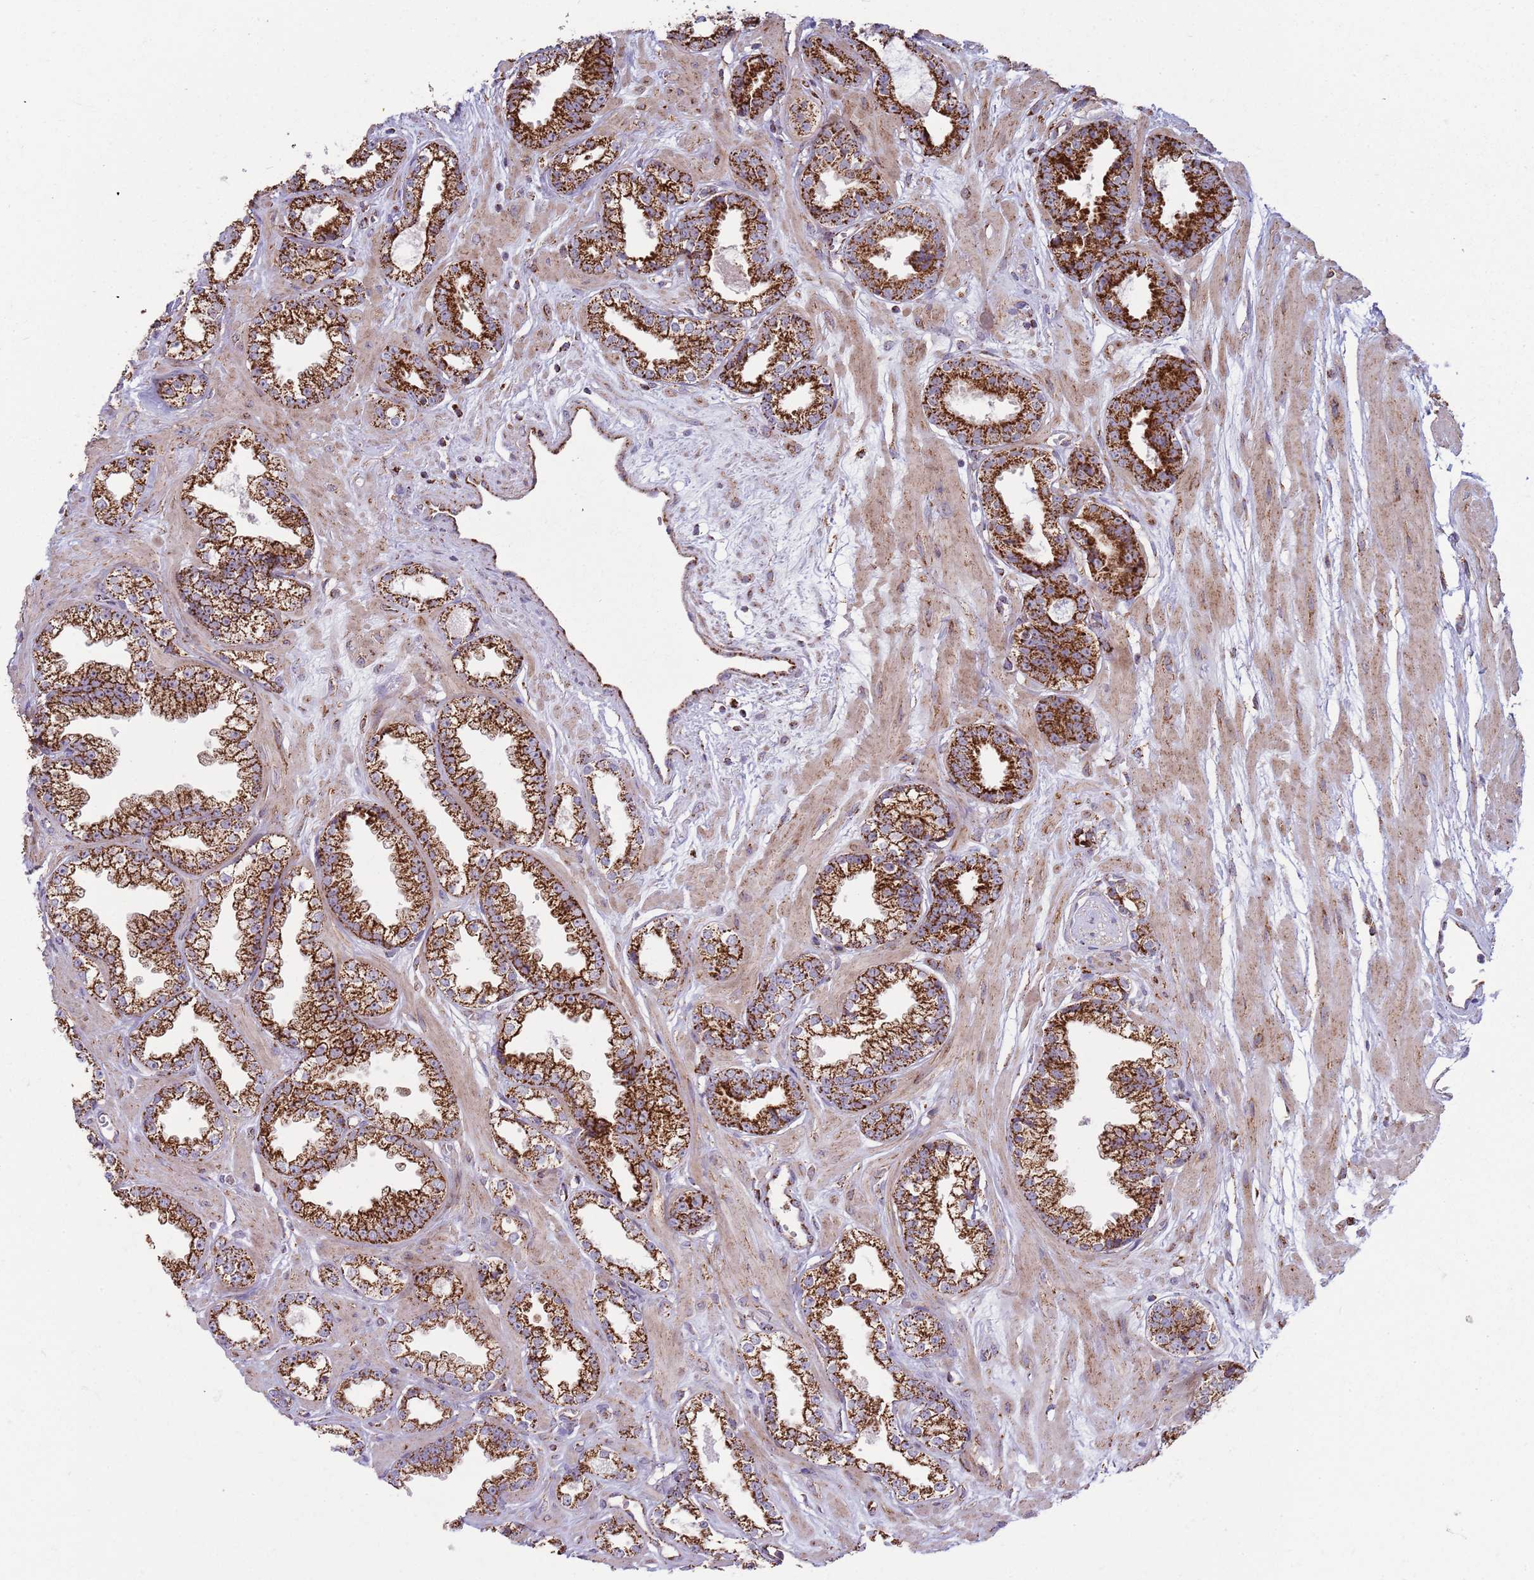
{"staining": {"intensity": "strong", "quantity": ">75%", "location": "cytoplasmic/membranous"}, "tissue": "prostate cancer", "cell_type": "Tumor cells", "image_type": "cancer", "snomed": [{"axis": "morphology", "description": "Adenocarcinoma, Low grade"}, {"axis": "topography", "description": "Prostate"}], "caption": "High-magnification brightfield microscopy of prostate adenocarcinoma (low-grade) stained with DAB (brown) and counterstained with hematoxylin (blue). tumor cells exhibit strong cytoplasmic/membranous positivity is appreciated in approximately>75% of cells.", "gene": "VPS16", "patient": {"sex": "male", "age": 60}}